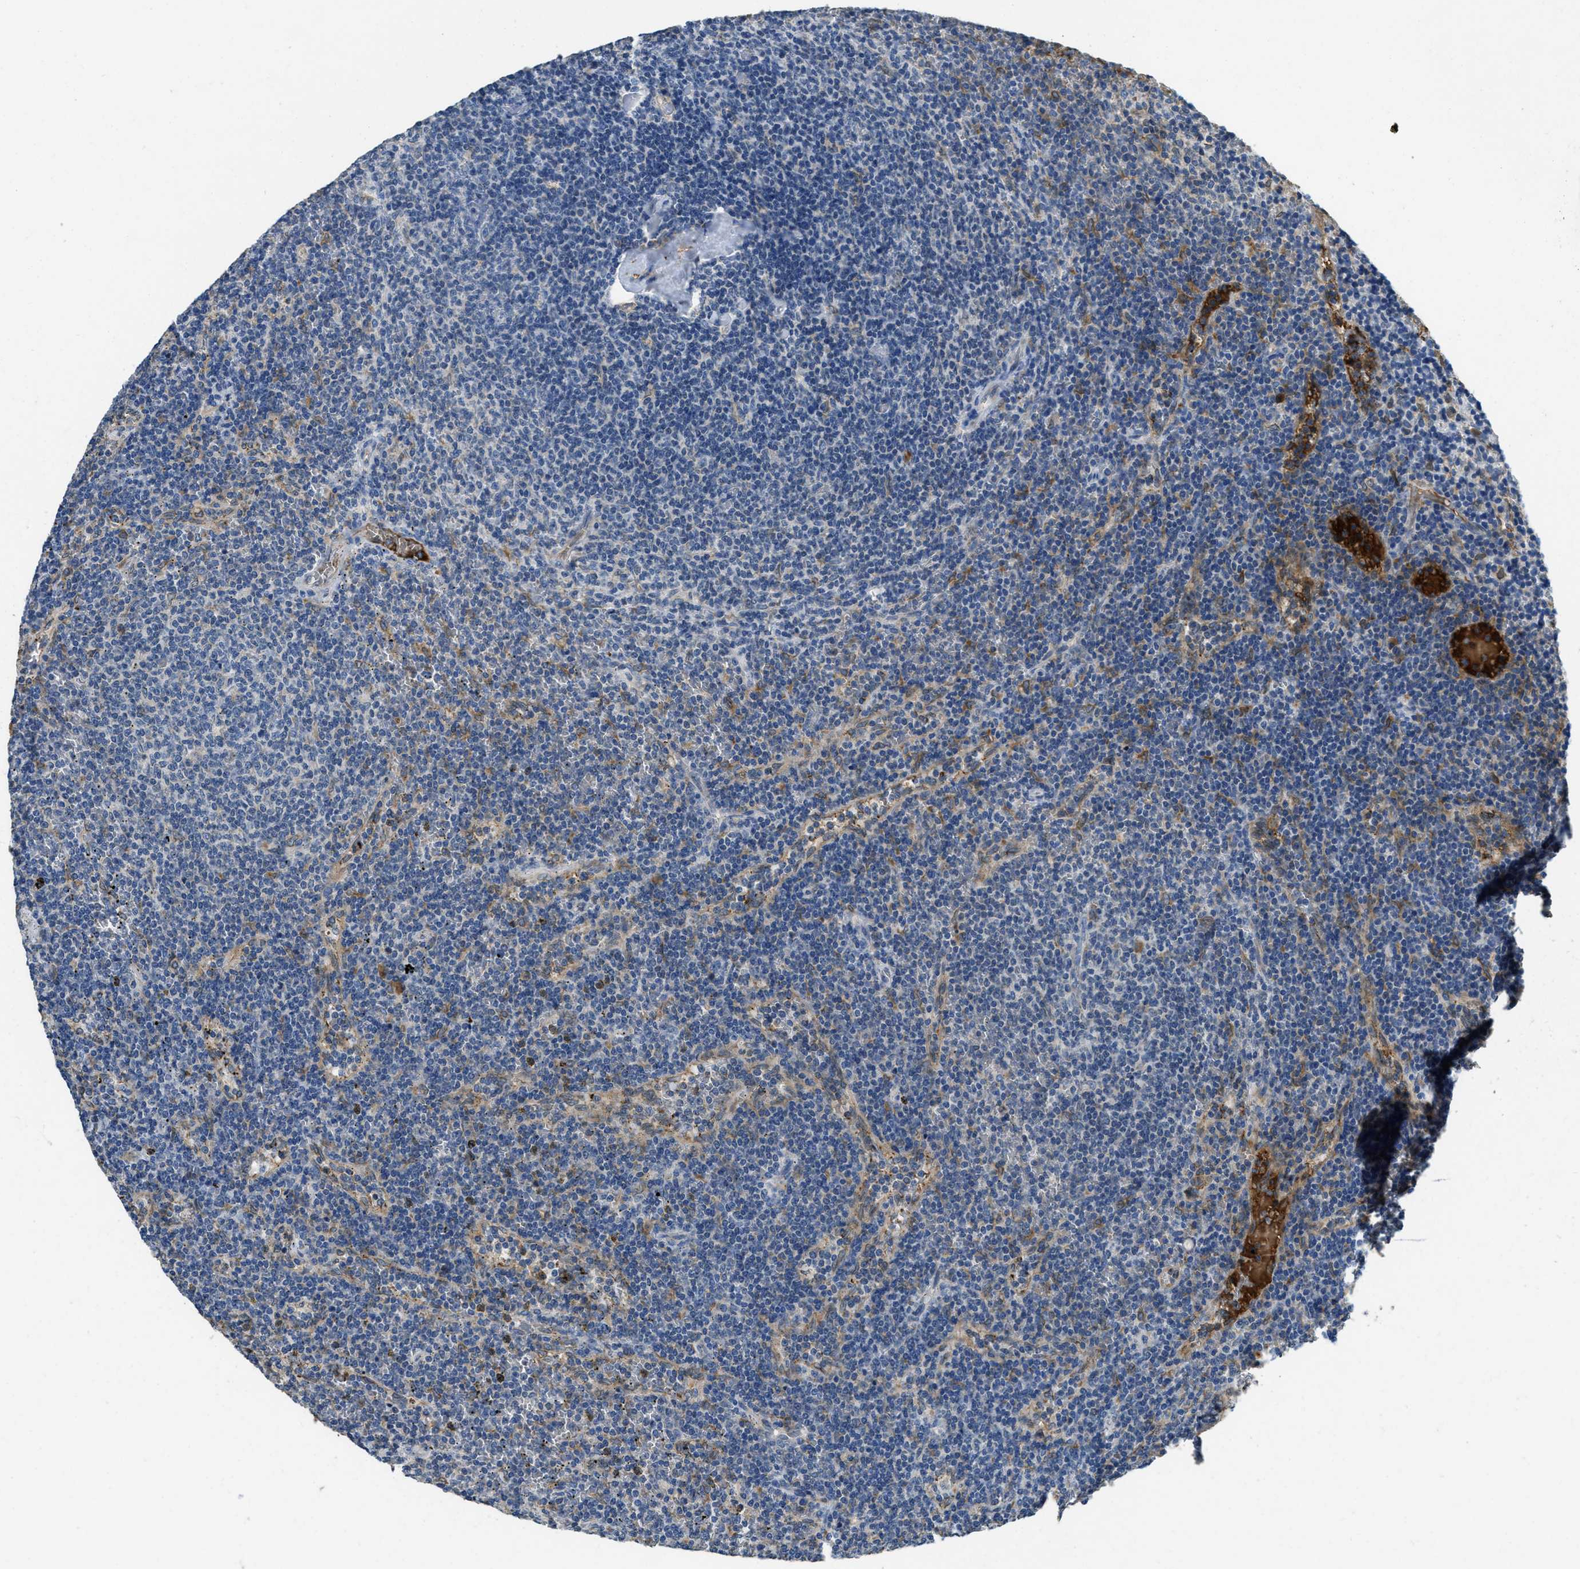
{"staining": {"intensity": "negative", "quantity": "none", "location": "none"}, "tissue": "lymphoma", "cell_type": "Tumor cells", "image_type": "cancer", "snomed": [{"axis": "morphology", "description": "Malignant lymphoma, non-Hodgkin's type, Low grade"}, {"axis": "topography", "description": "Spleen"}], "caption": "This histopathology image is of lymphoma stained with IHC to label a protein in brown with the nuclei are counter-stained blue. There is no staining in tumor cells.", "gene": "MPDU1", "patient": {"sex": "female", "age": 50}}